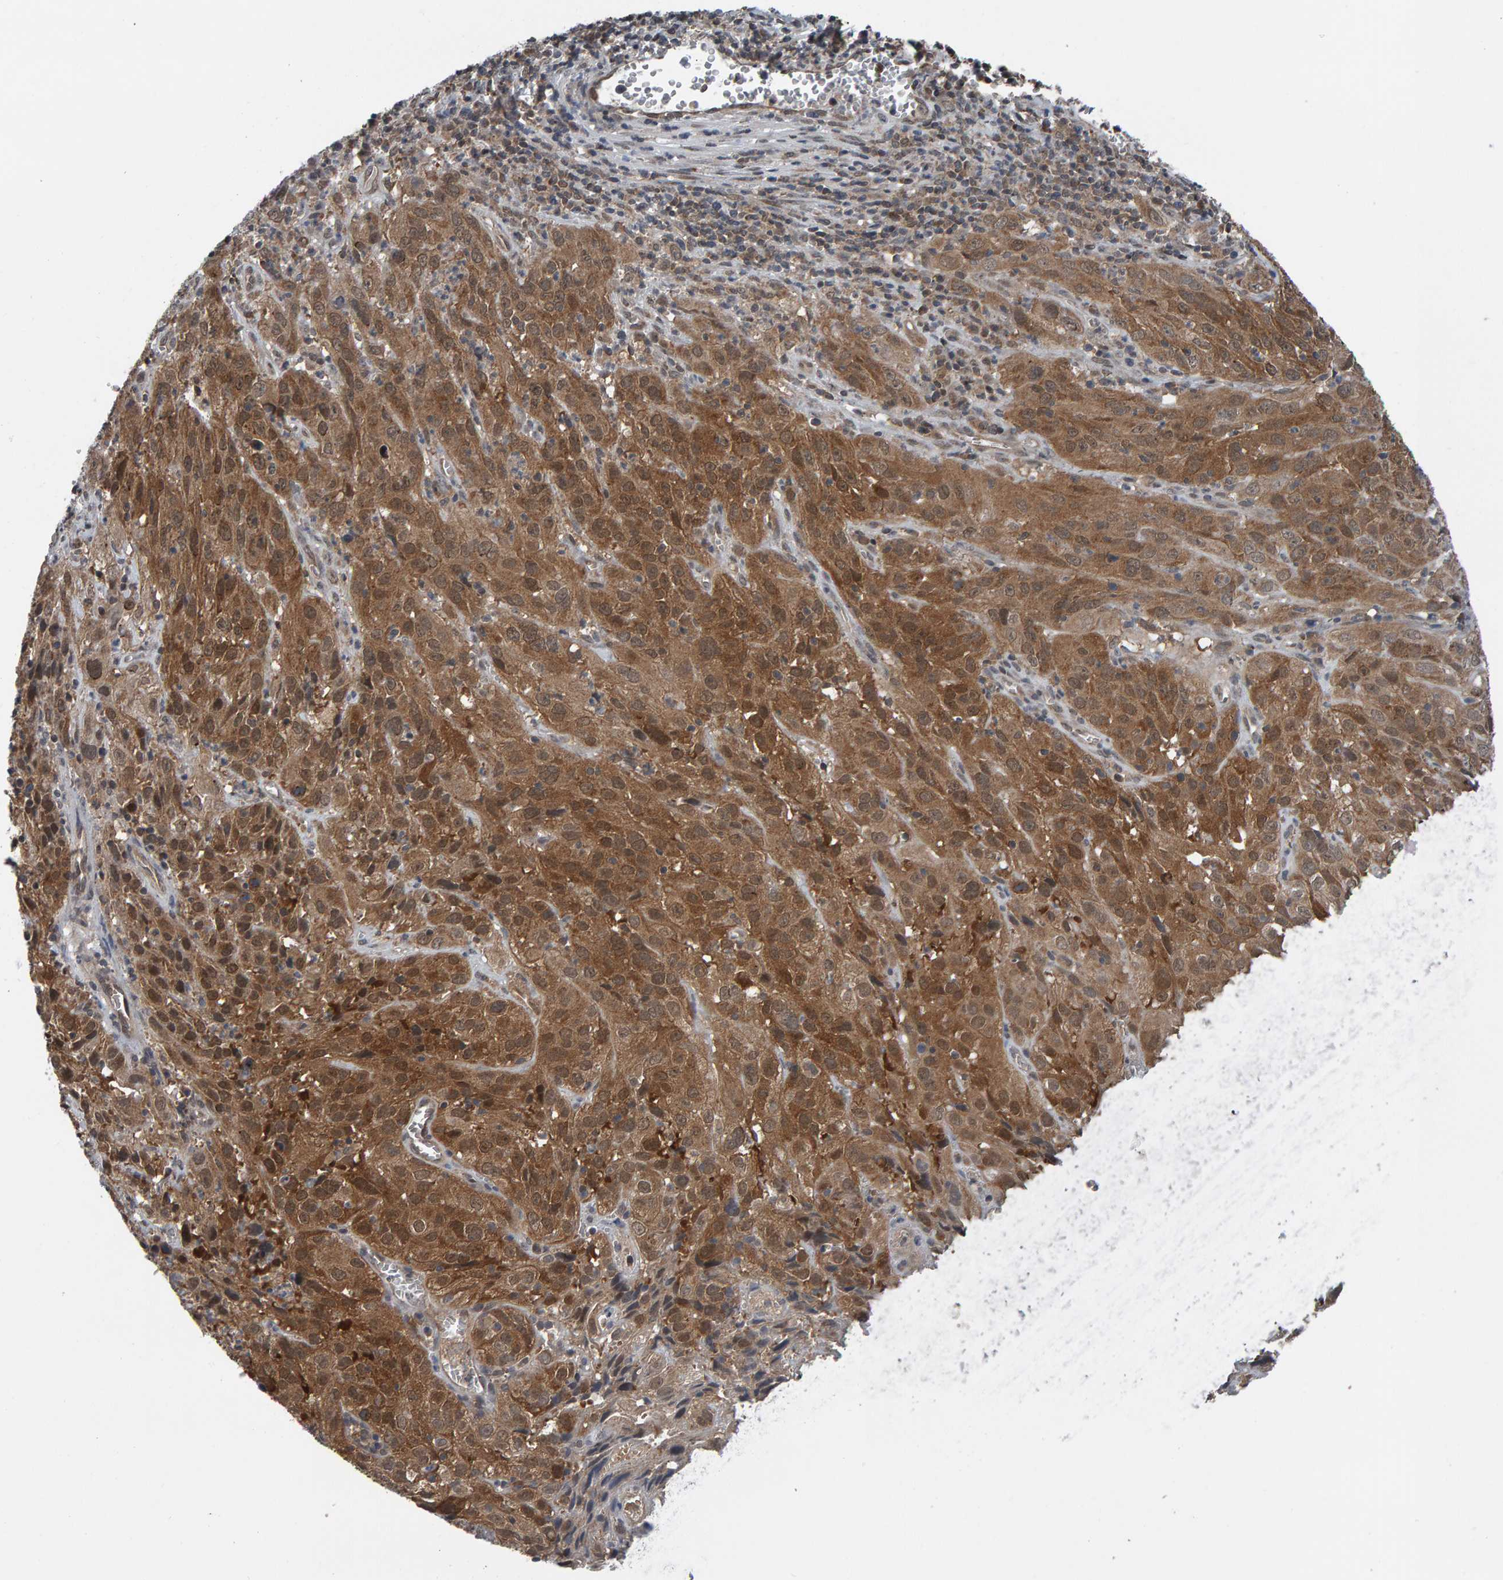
{"staining": {"intensity": "moderate", "quantity": "25%-75%", "location": "cytoplasmic/membranous,nuclear"}, "tissue": "cervical cancer", "cell_type": "Tumor cells", "image_type": "cancer", "snomed": [{"axis": "morphology", "description": "Squamous cell carcinoma, NOS"}, {"axis": "topography", "description": "Cervix"}], "caption": "A high-resolution image shows IHC staining of squamous cell carcinoma (cervical), which displays moderate cytoplasmic/membranous and nuclear positivity in about 25%-75% of tumor cells.", "gene": "COASY", "patient": {"sex": "female", "age": 32}}